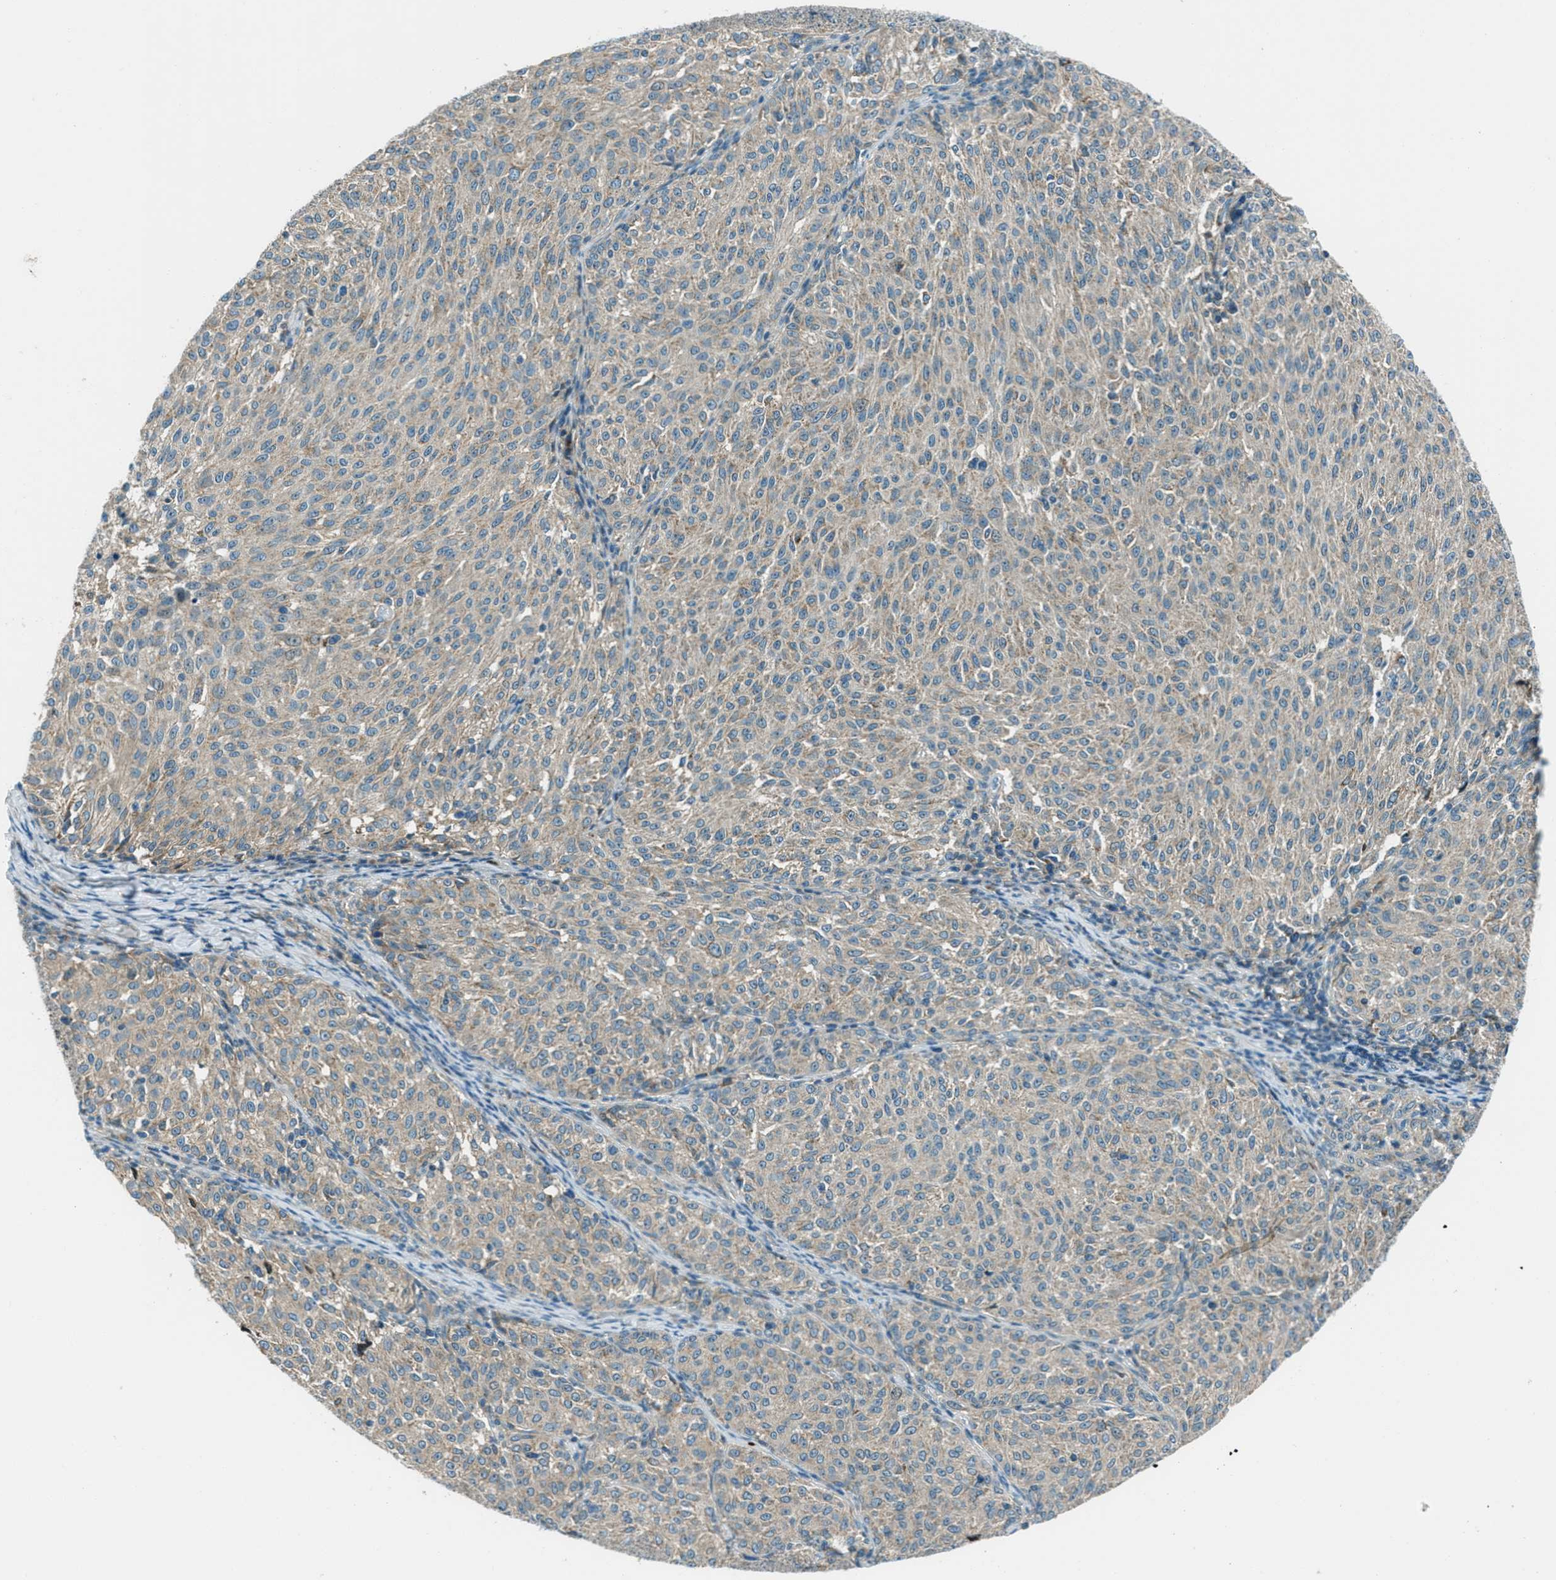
{"staining": {"intensity": "weak", "quantity": "25%-75%", "location": "cytoplasmic/membranous"}, "tissue": "melanoma", "cell_type": "Tumor cells", "image_type": "cancer", "snomed": [{"axis": "morphology", "description": "Malignant melanoma, NOS"}, {"axis": "topography", "description": "Skin"}], "caption": "High-magnification brightfield microscopy of malignant melanoma stained with DAB (brown) and counterstained with hematoxylin (blue). tumor cells exhibit weak cytoplasmic/membranous staining is seen in about25%-75% of cells.", "gene": "FAR1", "patient": {"sex": "female", "age": 72}}